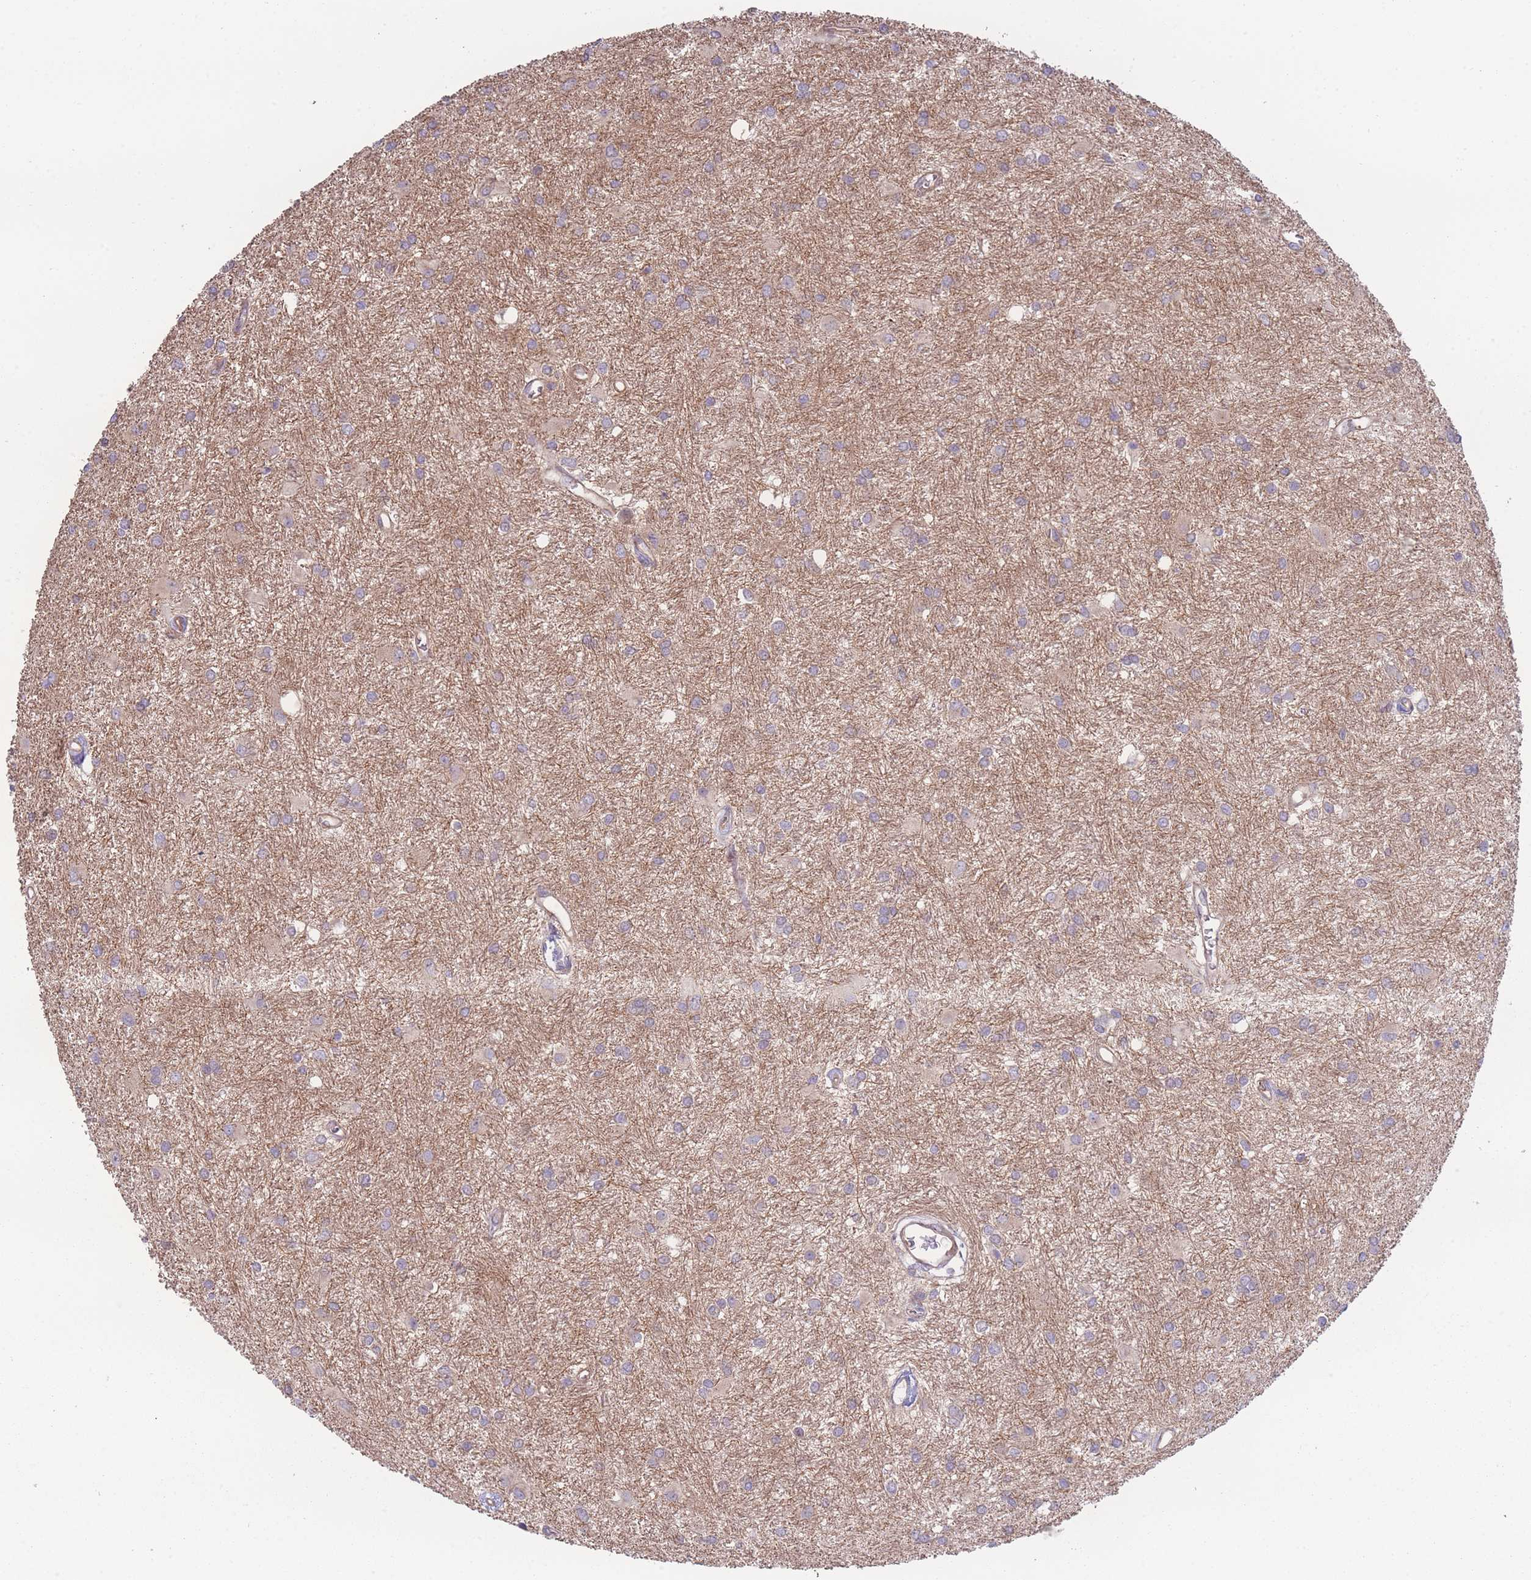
{"staining": {"intensity": "weak", "quantity": ">75%", "location": "cytoplasmic/membranous"}, "tissue": "glioma", "cell_type": "Tumor cells", "image_type": "cancer", "snomed": [{"axis": "morphology", "description": "Glioma, malignant, High grade"}, {"axis": "topography", "description": "Brain"}], "caption": "The photomicrograph exhibits a brown stain indicating the presence of a protein in the cytoplasmic/membranous of tumor cells in malignant high-grade glioma.", "gene": "STEAP3", "patient": {"sex": "female", "age": 50}}